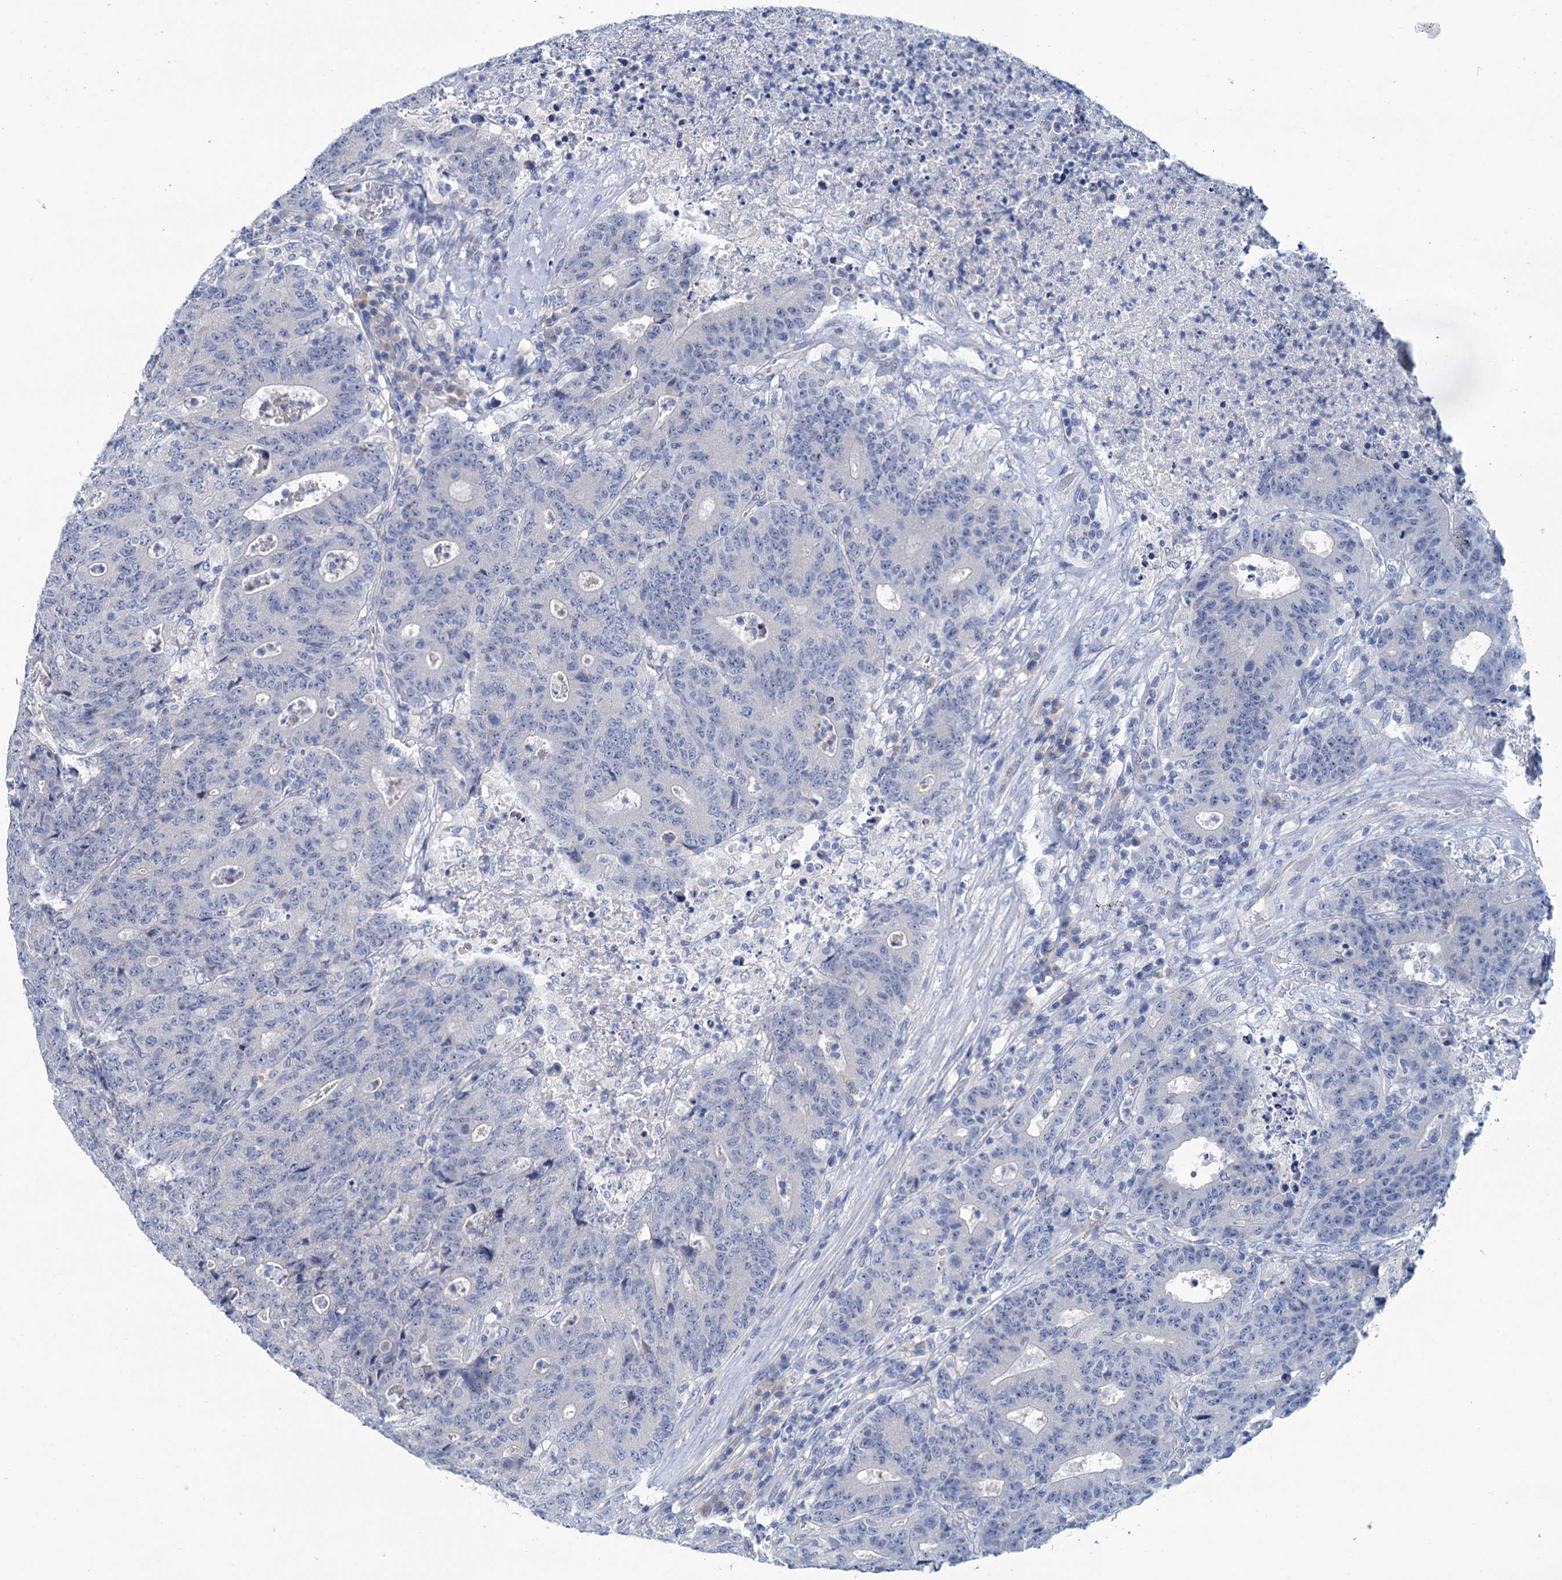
{"staining": {"intensity": "negative", "quantity": "none", "location": "none"}, "tissue": "colorectal cancer", "cell_type": "Tumor cells", "image_type": "cancer", "snomed": [{"axis": "morphology", "description": "Adenocarcinoma, NOS"}, {"axis": "topography", "description": "Colon"}], "caption": "DAB (3,3'-diaminobenzidine) immunohistochemical staining of colorectal cancer (adenocarcinoma) displays no significant positivity in tumor cells.", "gene": "MYOZ3", "patient": {"sex": "female", "age": 75}}